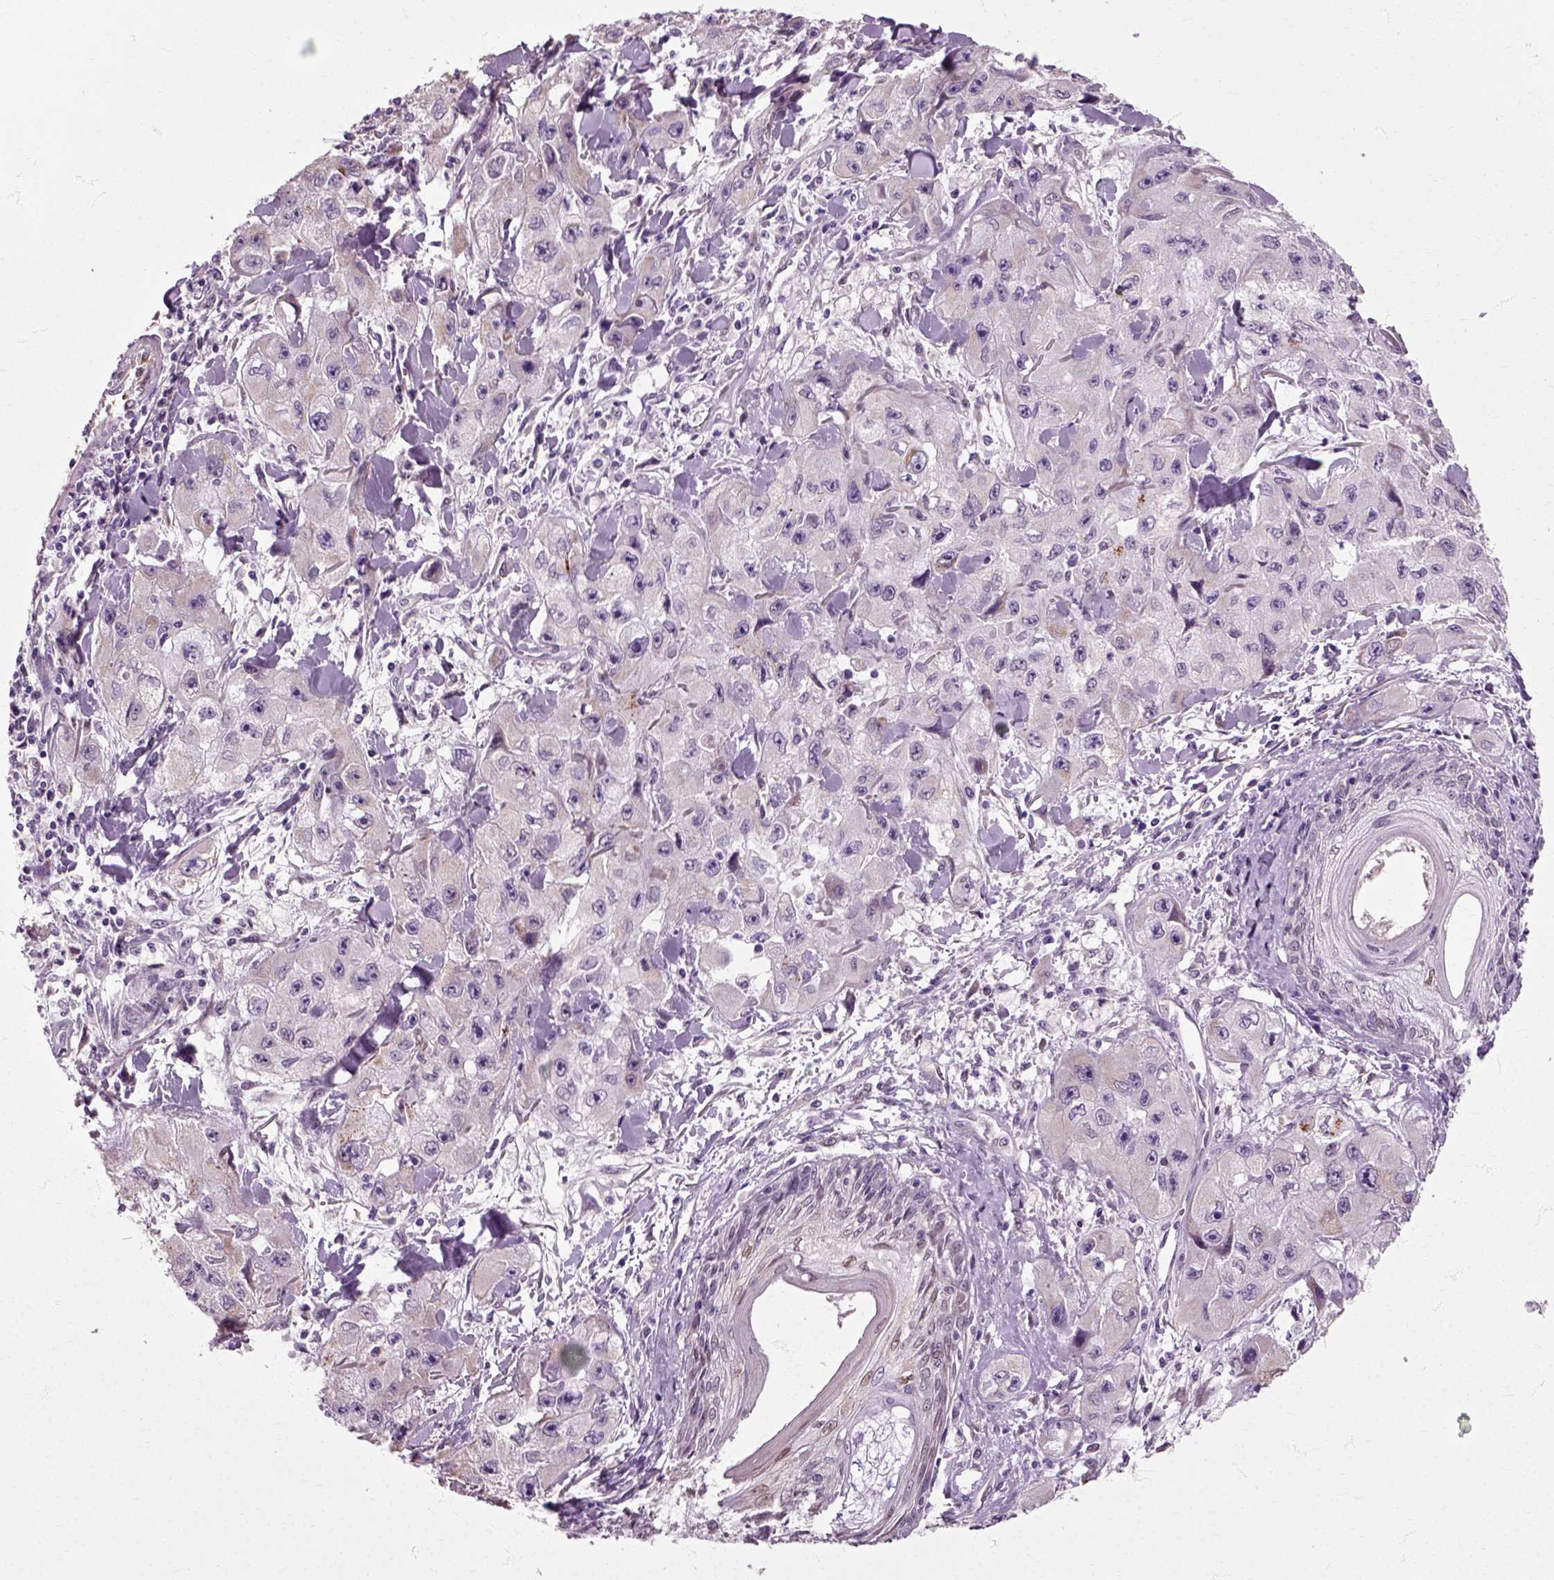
{"staining": {"intensity": "weak", "quantity": "<25%", "location": "cytoplasmic/membranous"}, "tissue": "skin cancer", "cell_type": "Tumor cells", "image_type": "cancer", "snomed": [{"axis": "morphology", "description": "Squamous cell carcinoma, NOS"}, {"axis": "topography", "description": "Skin"}, {"axis": "topography", "description": "Subcutis"}], "caption": "Immunohistochemistry (IHC) of skin cancer shows no staining in tumor cells. (DAB (3,3'-diaminobenzidine) immunohistochemistry (IHC) with hematoxylin counter stain).", "gene": "HSPA2", "patient": {"sex": "male", "age": 73}}